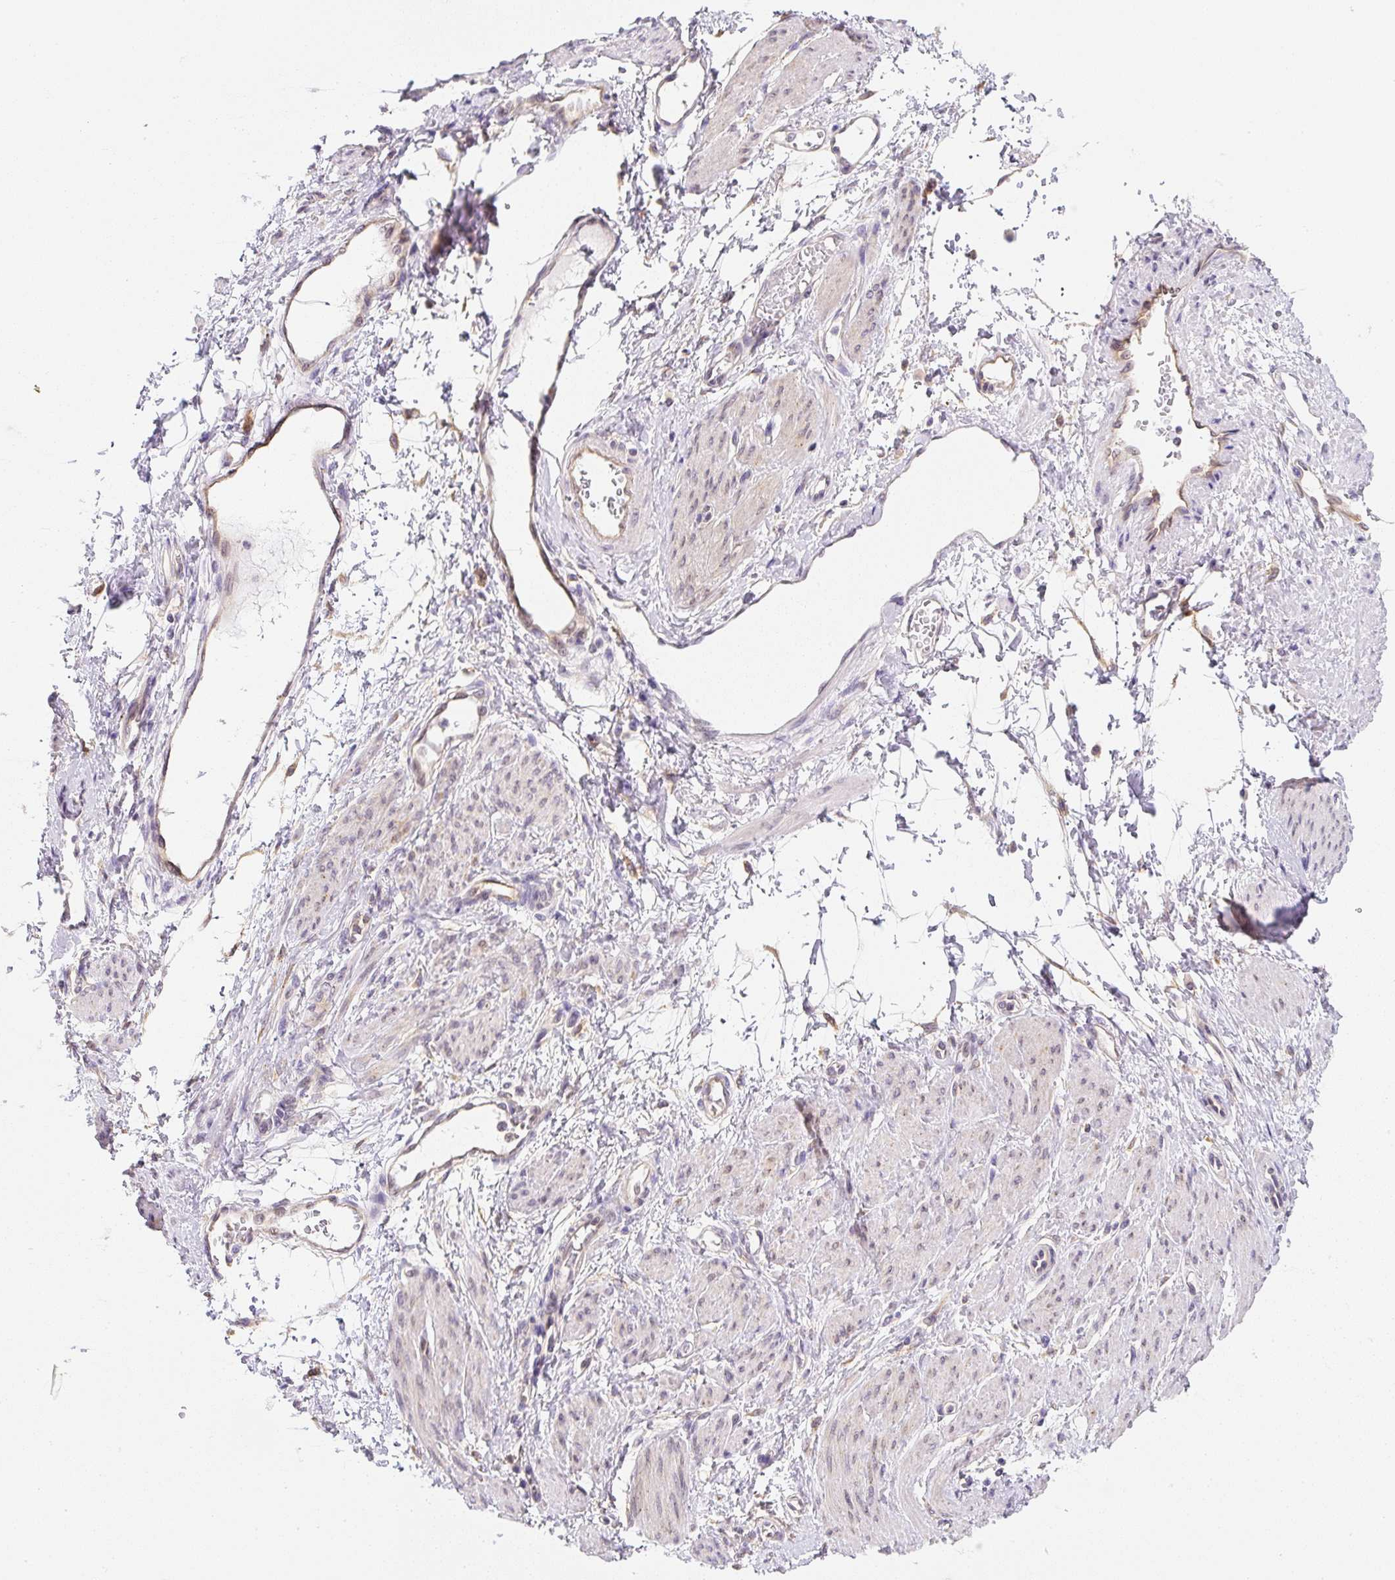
{"staining": {"intensity": "weak", "quantity": "<25%", "location": "nuclear"}, "tissue": "smooth muscle", "cell_type": "Smooth muscle cells", "image_type": "normal", "snomed": [{"axis": "morphology", "description": "Normal tissue, NOS"}, {"axis": "topography", "description": "Smooth muscle"}, {"axis": "topography", "description": "Uterus"}], "caption": "Immunohistochemical staining of normal smooth muscle displays no significant staining in smooth muscle cells. (Stains: DAB IHC with hematoxylin counter stain, Microscopy: brightfield microscopy at high magnification).", "gene": "PLA2G4A", "patient": {"sex": "female", "age": 39}}